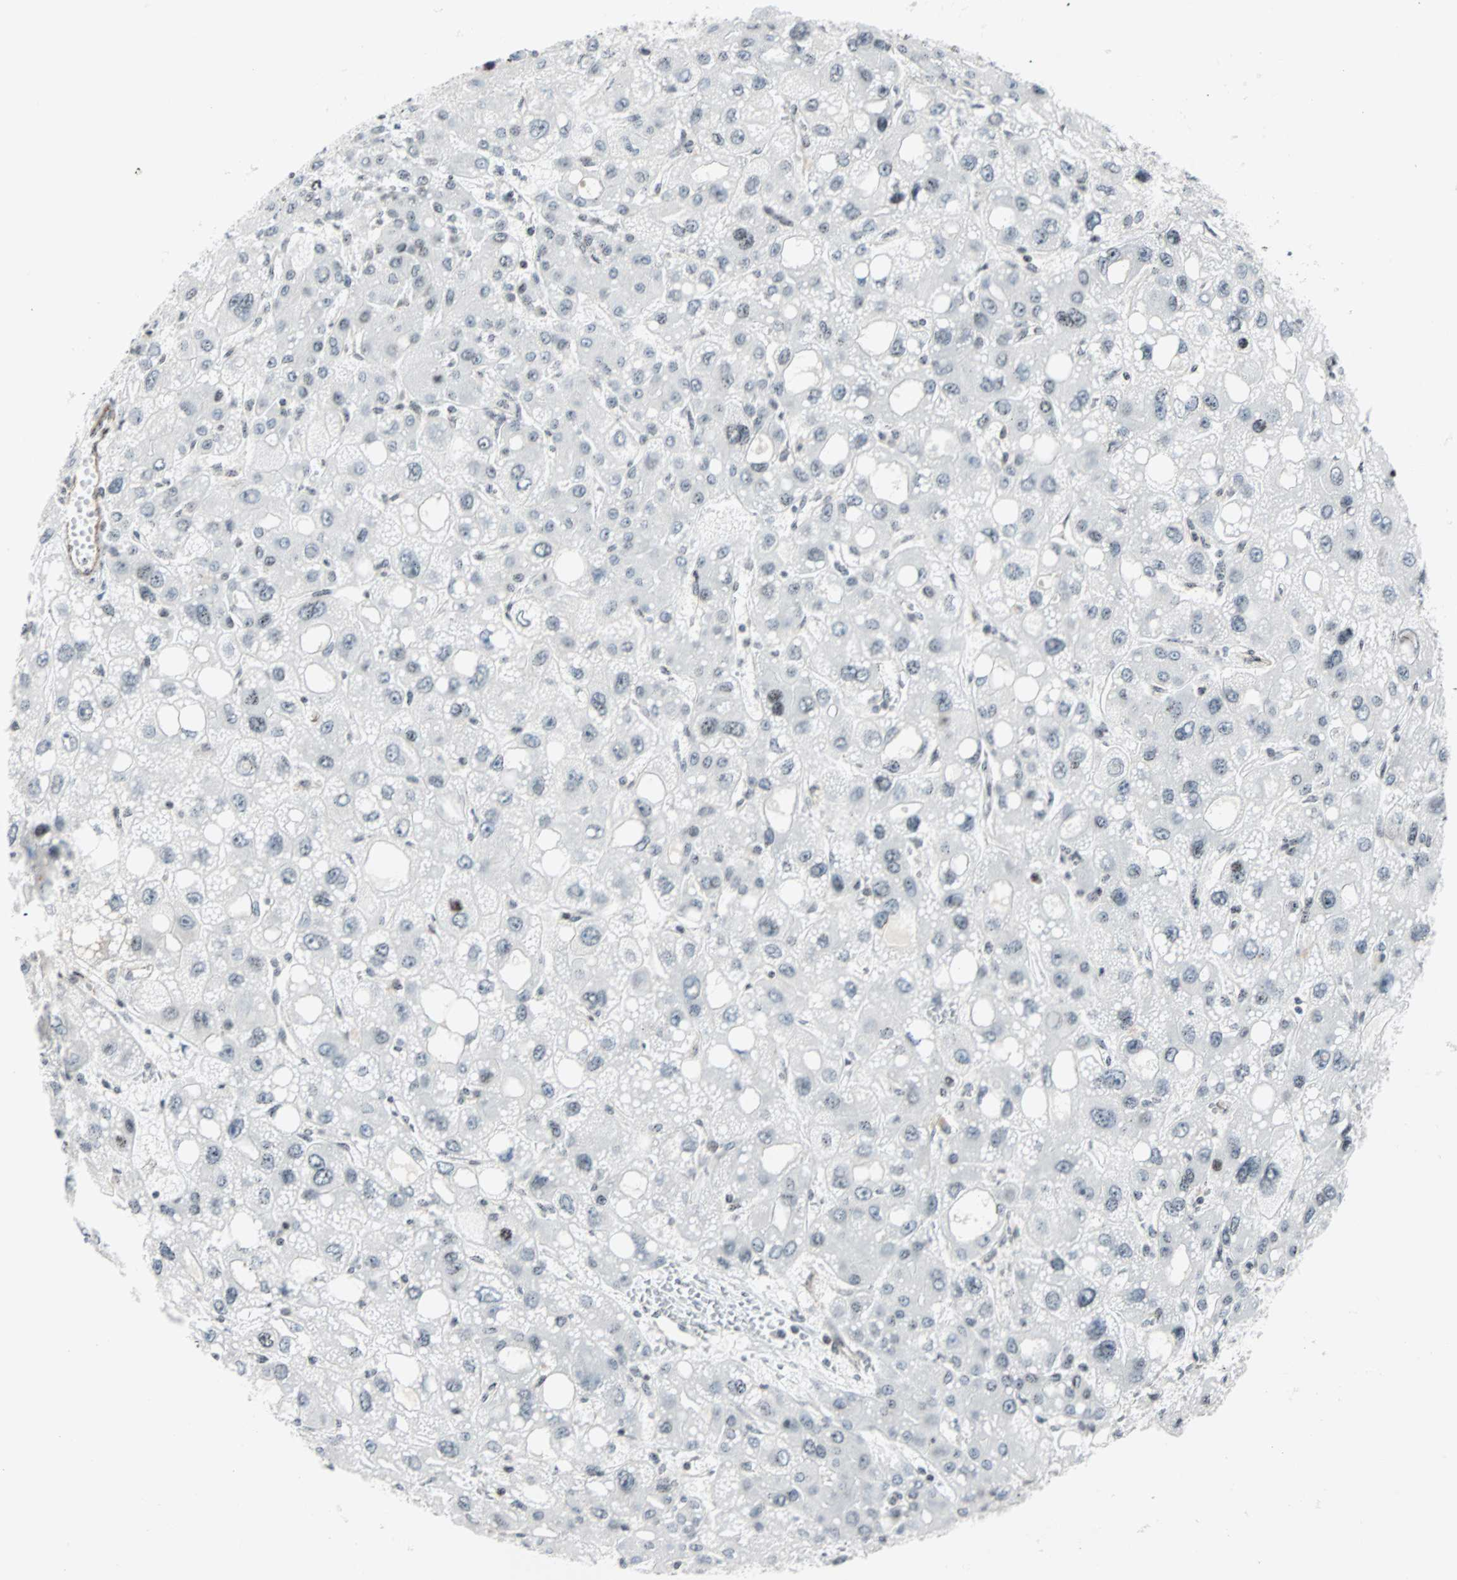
{"staining": {"intensity": "weak", "quantity": "25%-75%", "location": "nuclear"}, "tissue": "liver cancer", "cell_type": "Tumor cells", "image_type": "cancer", "snomed": [{"axis": "morphology", "description": "Carcinoma, Hepatocellular, NOS"}, {"axis": "topography", "description": "Liver"}], "caption": "IHC of liver hepatocellular carcinoma demonstrates low levels of weak nuclear positivity in about 25%-75% of tumor cells. The protein of interest is shown in brown color, while the nuclei are stained blue.", "gene": "CENPA", "patient": {"sex": "male", "age": 55}}